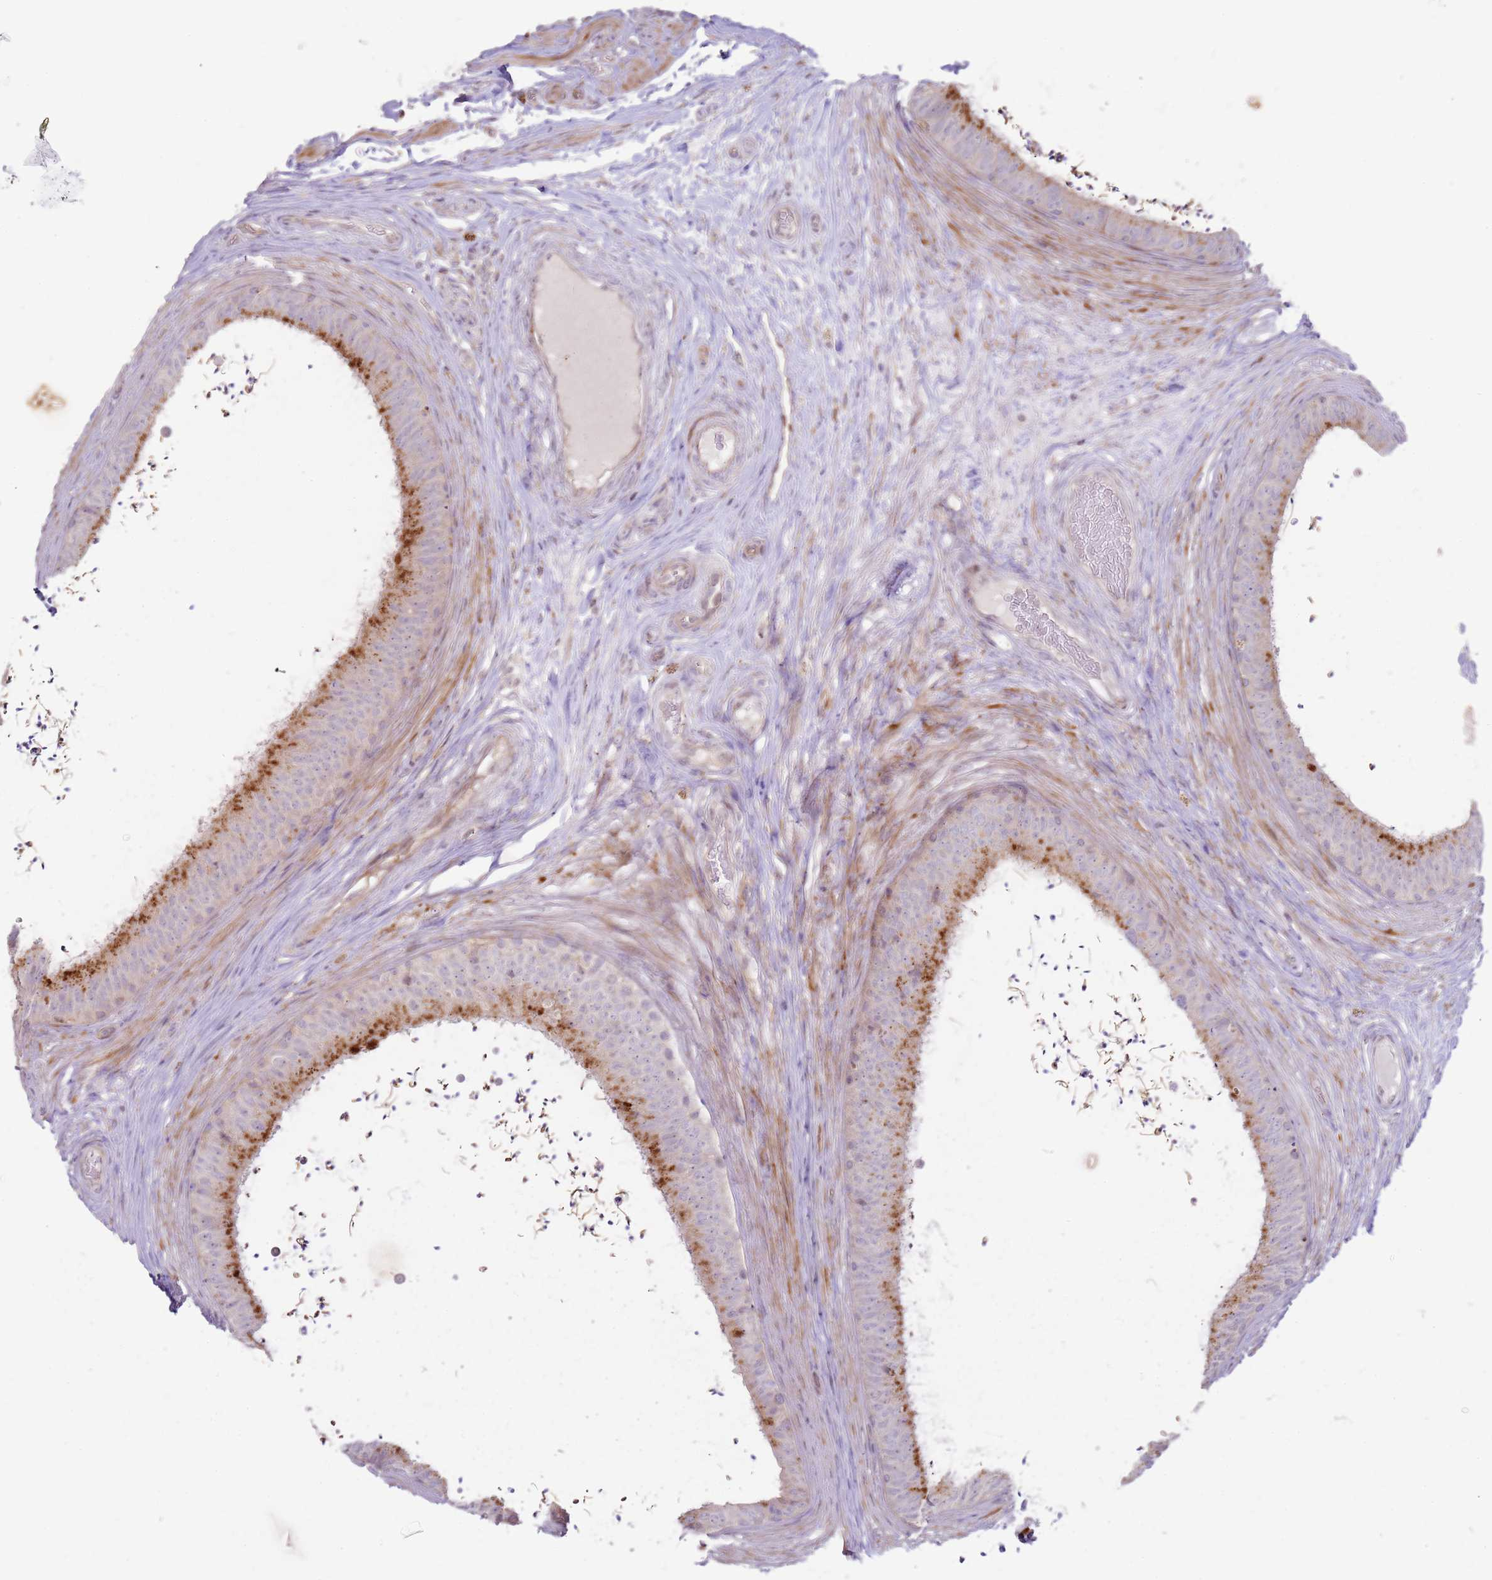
{"staining": {"intensity": "strong", "quantity": "25%-75%", "location": "cytoplasmic/membranous"}, "tissue": "epididymis", "cell_type": "Glandular cells", "image_type": "normal", "snomed": [{"axis": "morphology", "description": "Normal tissue, NOS"}, {"axis": "topography", "description": "Testis"}, {"axis": "topography", "description": "Epididymis"}], "caption": "Immunohistochemistry (IHC) staining of unremarkable epididymis, which displays high levels of strong cytoplasmic/membranous expression in about 25%-75% of glandular cells indicating strong cytoplasmic/membranous protein expression. The staining was performed using DAB (3,3'-diaminobenzidine) (brown) for protein detection and nuclei were counterstained in hematoxylin (blue).", "gene": "GRAP", "patient": {"sex": "male", "age": 41}}